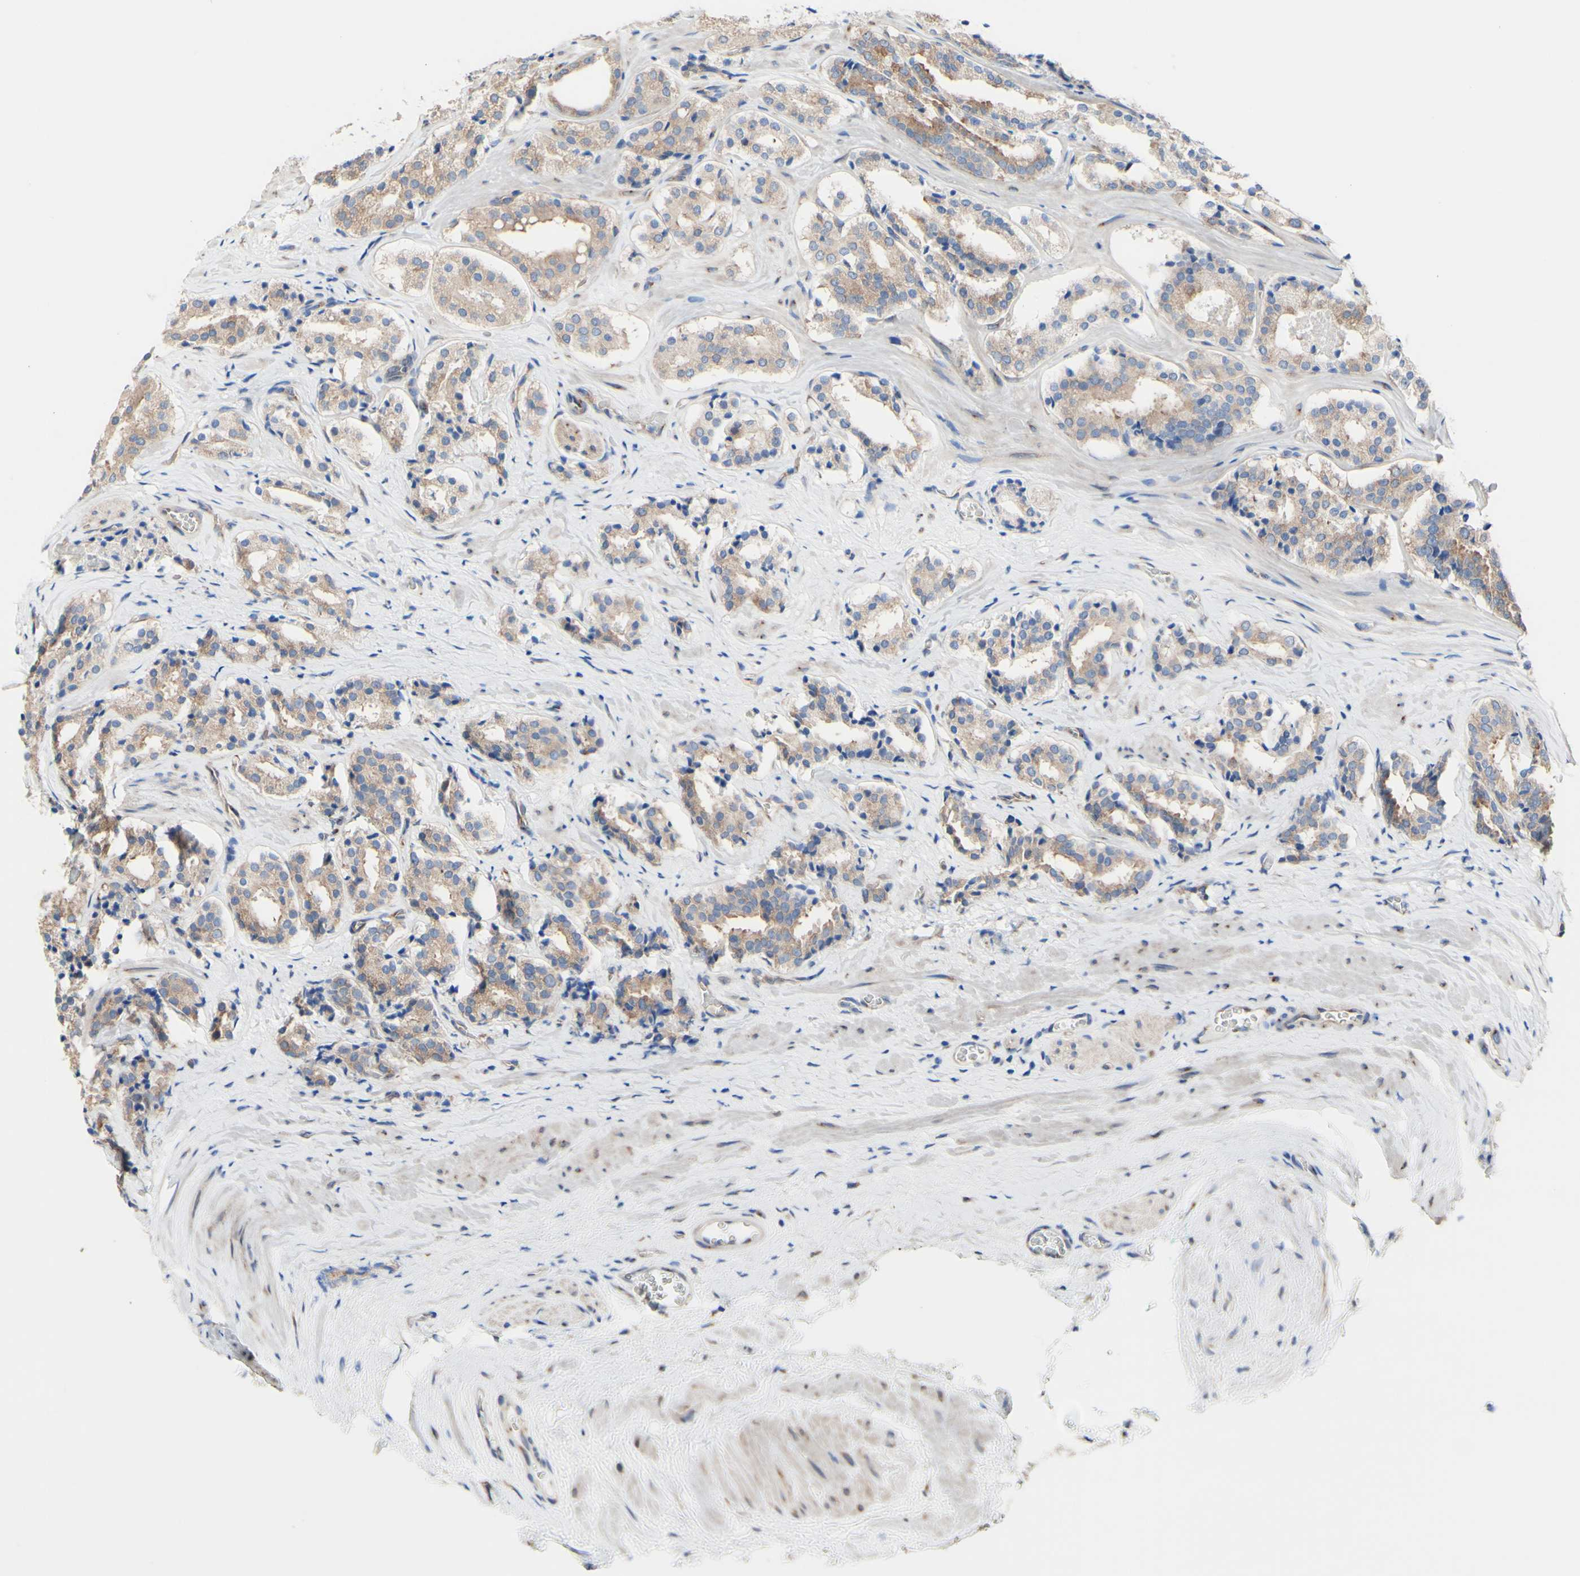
{"staining": {"intensity": "moderate", "quantity": ">75%", "location": "cytoplasmic/membranous"}, "tissue": "prostate cancer", "cell_type": "Tumor cells", "image_type": "cancer", "snomed": [{"axis": "morphology", "description": "Adenocarcinoma, High grade"}, {"axis": "topography", "description": "Prostate"}], "caption": "Prostate high-grade adenocarcinoma was stained to show a protein in brown. There is medium levels of moderate cytoplasmic/membranous positivity in approximately >75% of tumor cells. (DAB IHC with brightfield microscopy, high magnification).", "gene": "LRIG3", "patient": {"sex": "male", "age": 60}}